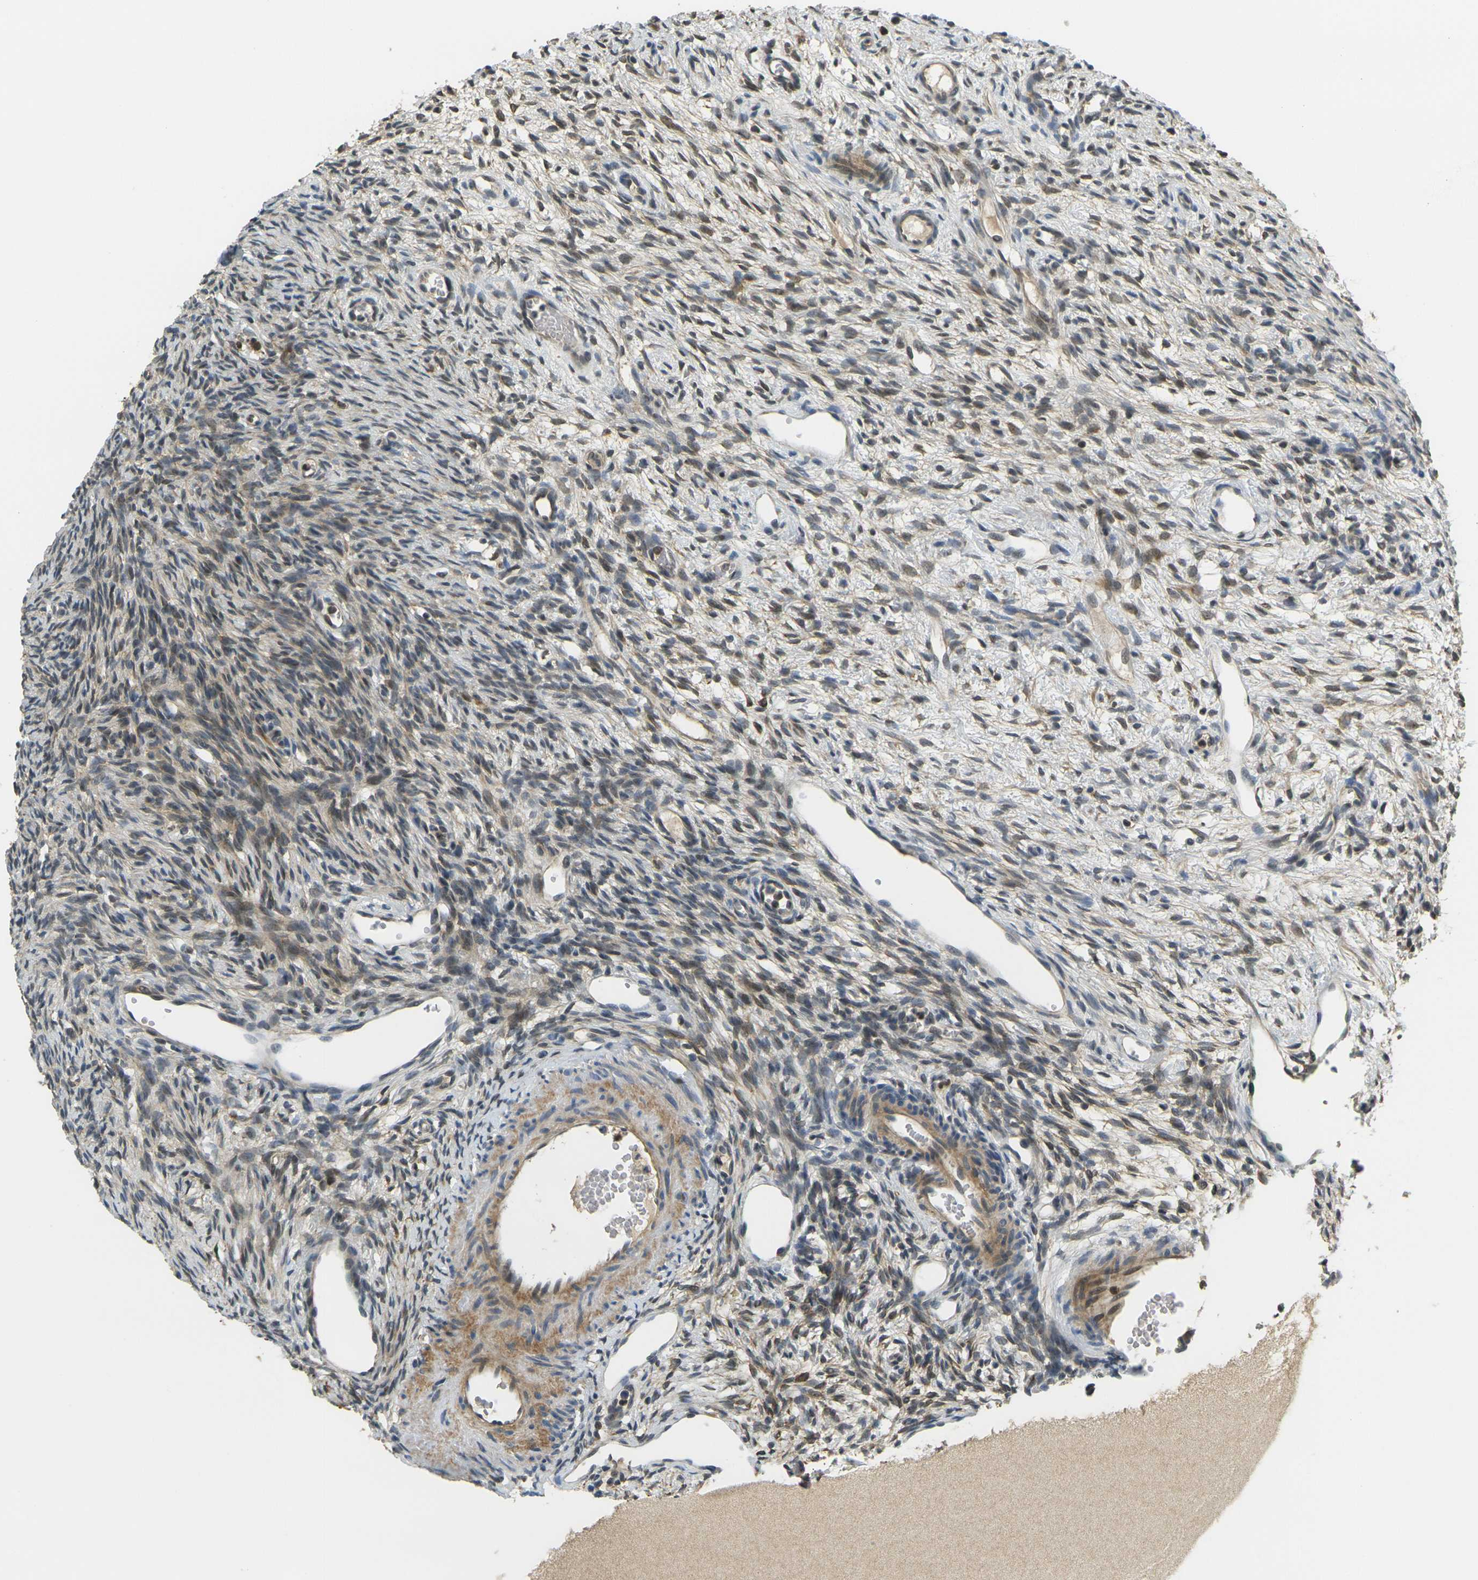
{"staining": {"intensity": "strong", "quantity": ">75%", "location": "cytoplasmic/membranous"}, "tissue": "ovary", "cell_type": "Follicle cells", "image_type": "normal", "snomed": [{"axis": "morphology", "description": "Normal tissue, NOS"}, {"axis": "topography", "description": "Ovary"}], "caption": "Brown immunohistochemical staining in unremarkable ovary reveals strong cytoplasmic/membranous expression in approximately >75% of follicle cells.", "gene": "KLHL8", "patient": {"sex": "female", "age": 33}}